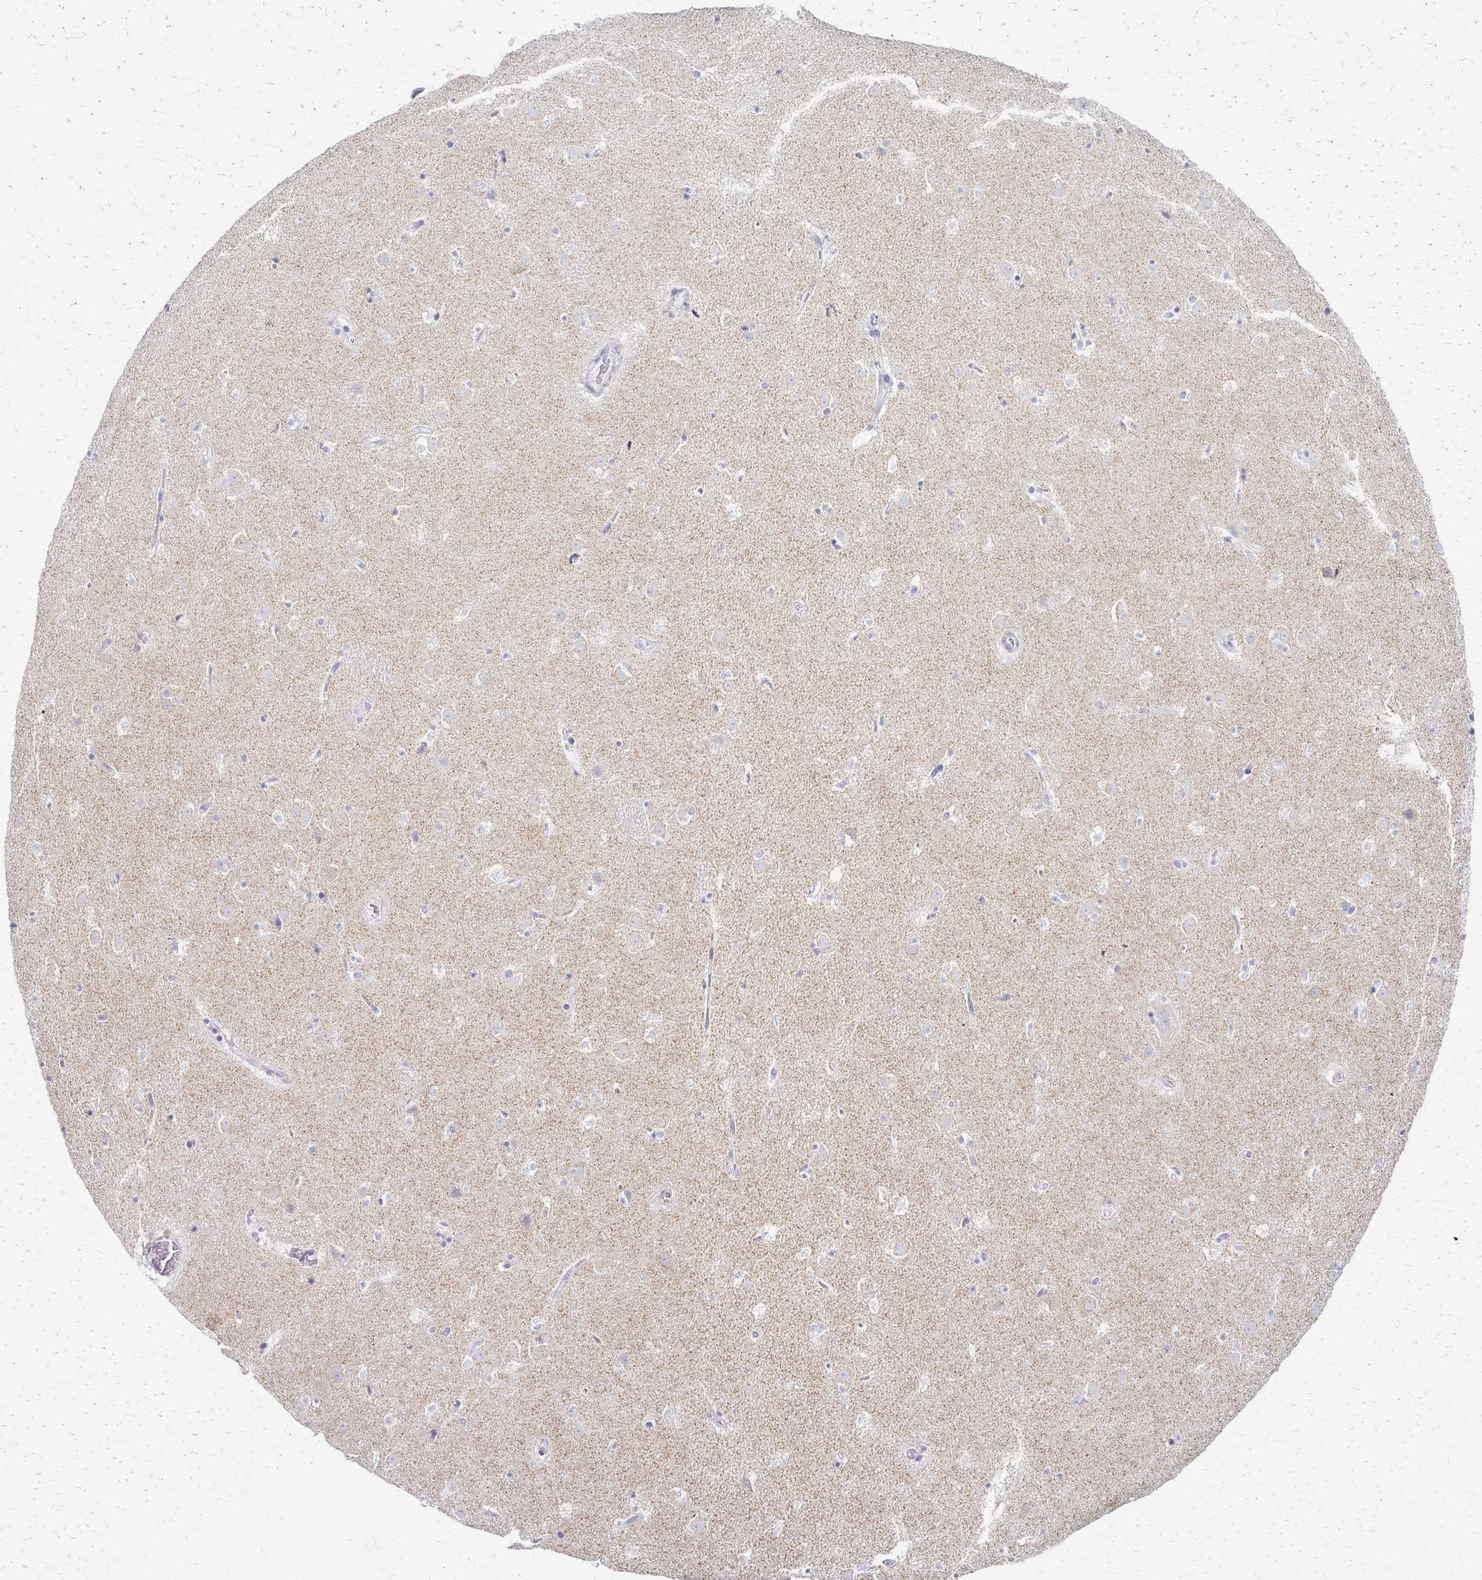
{"staining": {"intensity": "negative", "quantity": "none", "location": "none"}, "tissue": "caudate", "cell_type": "Glial cells", "image_type": "normal", "snomed": [{"axis": "morphology", "description": "Normal tissue, NOS"}, {"axis": "topography", "description": "Lateral ventricle wall"}], "caption": "A histopathology image of caudate stained for a protein shows no brown staining in glial cells.", "gene": "FCGR2A", "patient": {"sex": "male", "age": 37}}